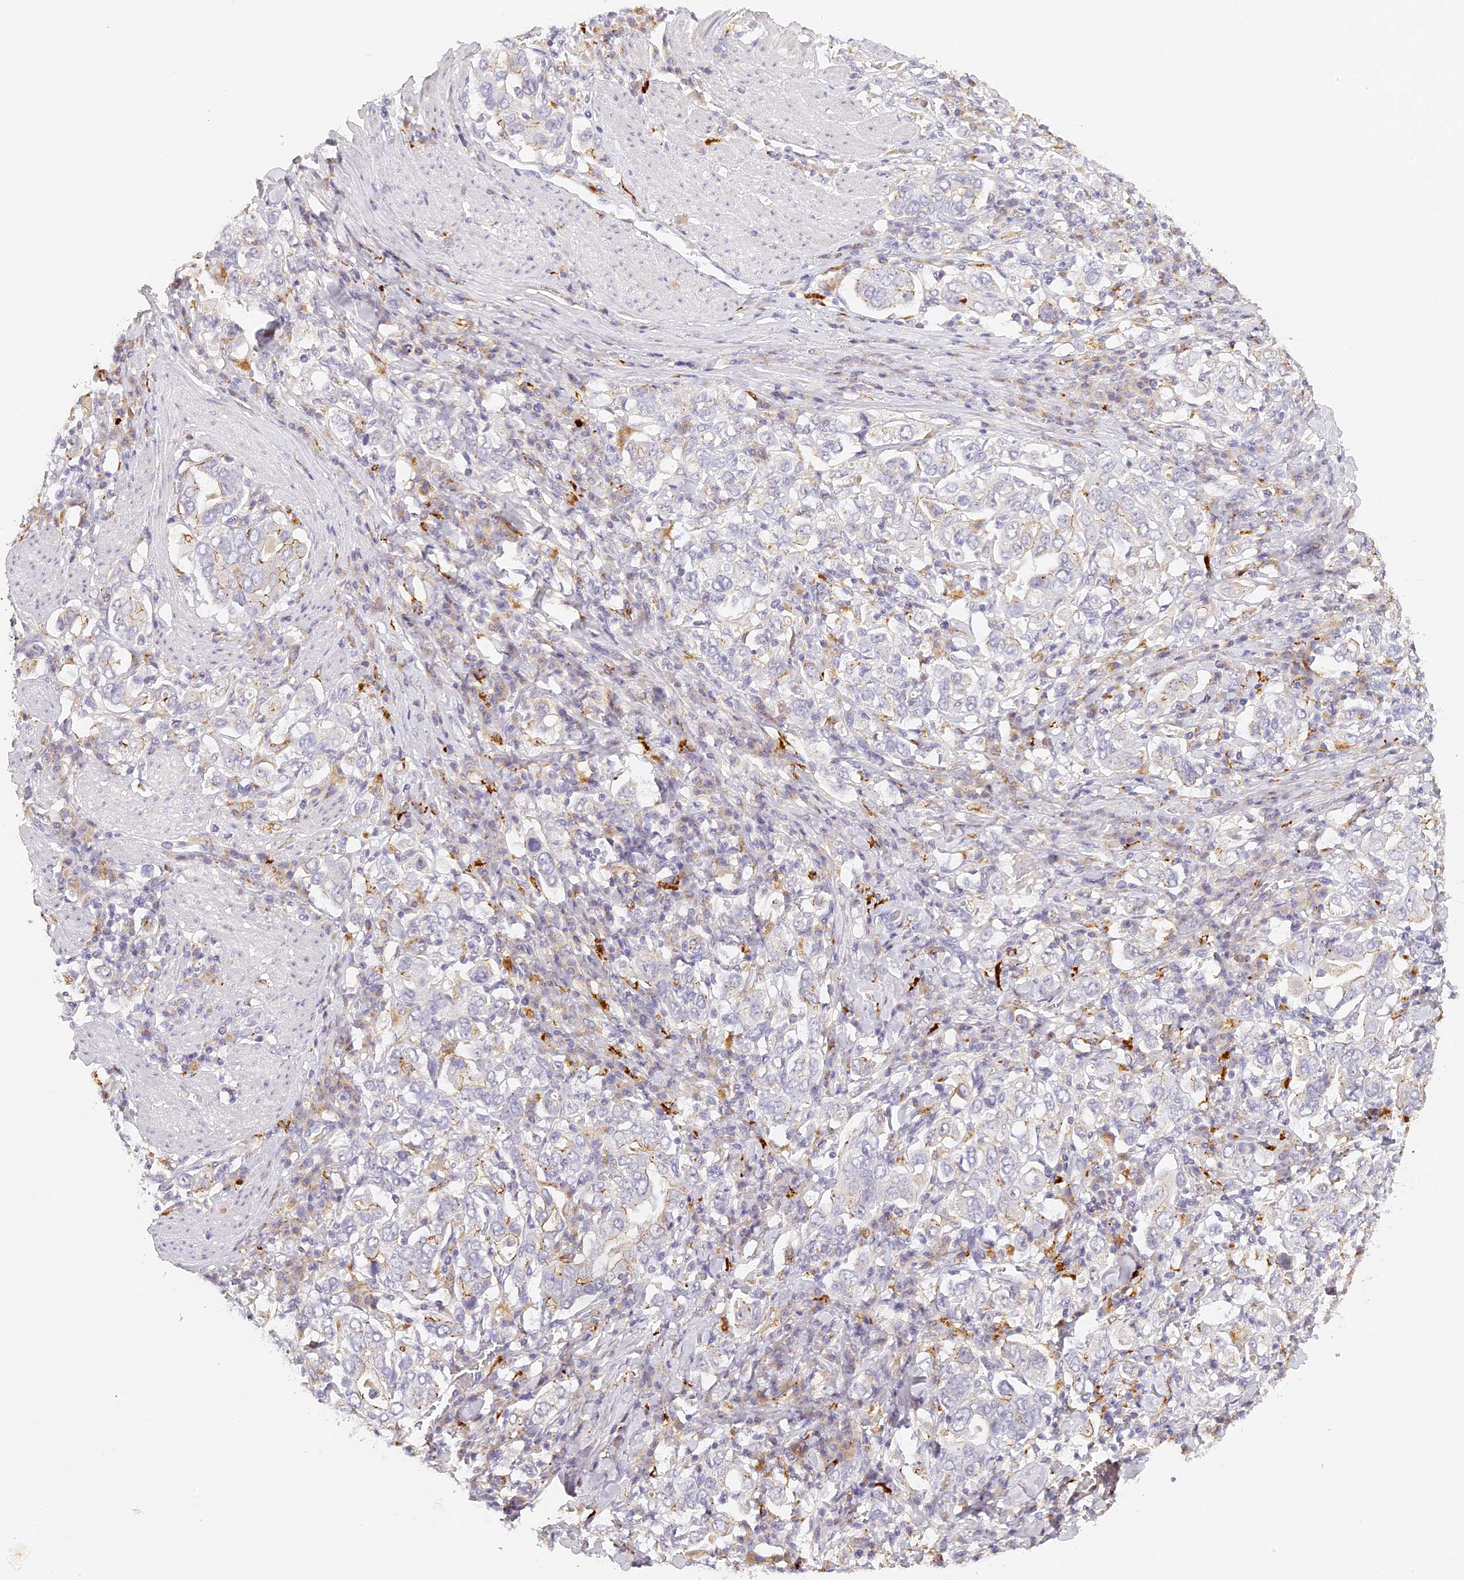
{"staining": {"intensity": "negative", "quantity": "none", "location": "none"}, "tissue": "stomach cancer", "cell_type": "Tumor cells", "image_type": "cancer", "snomed": [{"axis": "morphology", "description": "Adenocarcinoma, NOS"}, {"axis": "topography", "description": "Stomach, upper"}], "caption": "Immunohistochemical staining of human stomach cancer reveals no significant expression in tumor cells.", "gene": "ELL3", "patient": {"sex": "male", "age": 62}}